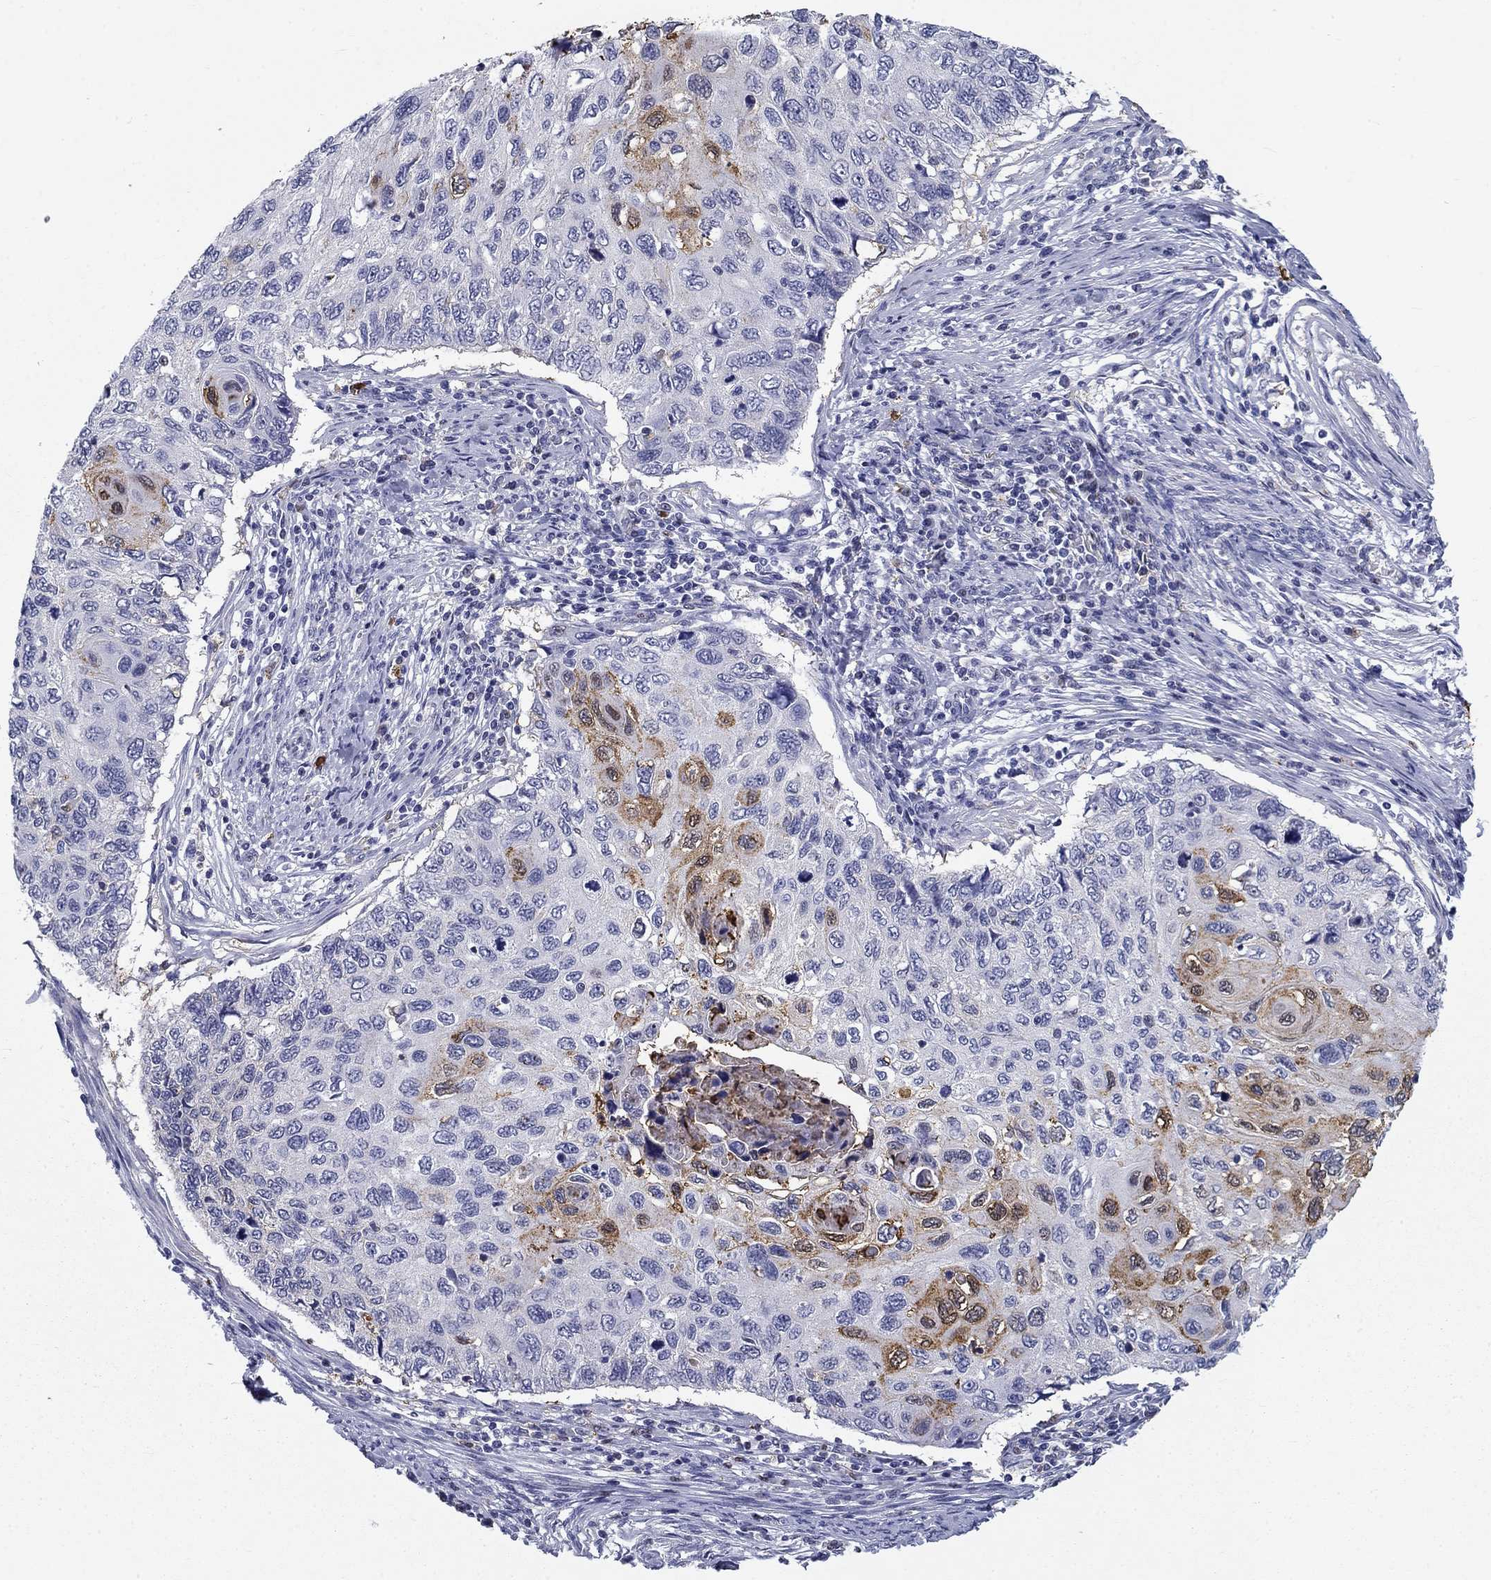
{"staining": {"intensity": "moderate", "quantity": "<25%", "location": "cytoplasmic/membranous"}, "tissue": "cervical cancer", "cell_type": "Tumor cells", "image_type": "cancer", "snomed": [{"axis": "morphology", "description": "Squamous cell carcinoma, NOS"}, {"axis": "topography", "description": "Cervix"}], "caption": "A histopathology image showing moderate cytoplasmic/membranous positivity in approximately <25% of tumor cells in squamous cell carcinoma (cervical), as visualized by brown immunohistochemical staining.", "gene": "IGSF8", "patient": {"sex": "female", "age": 70}}